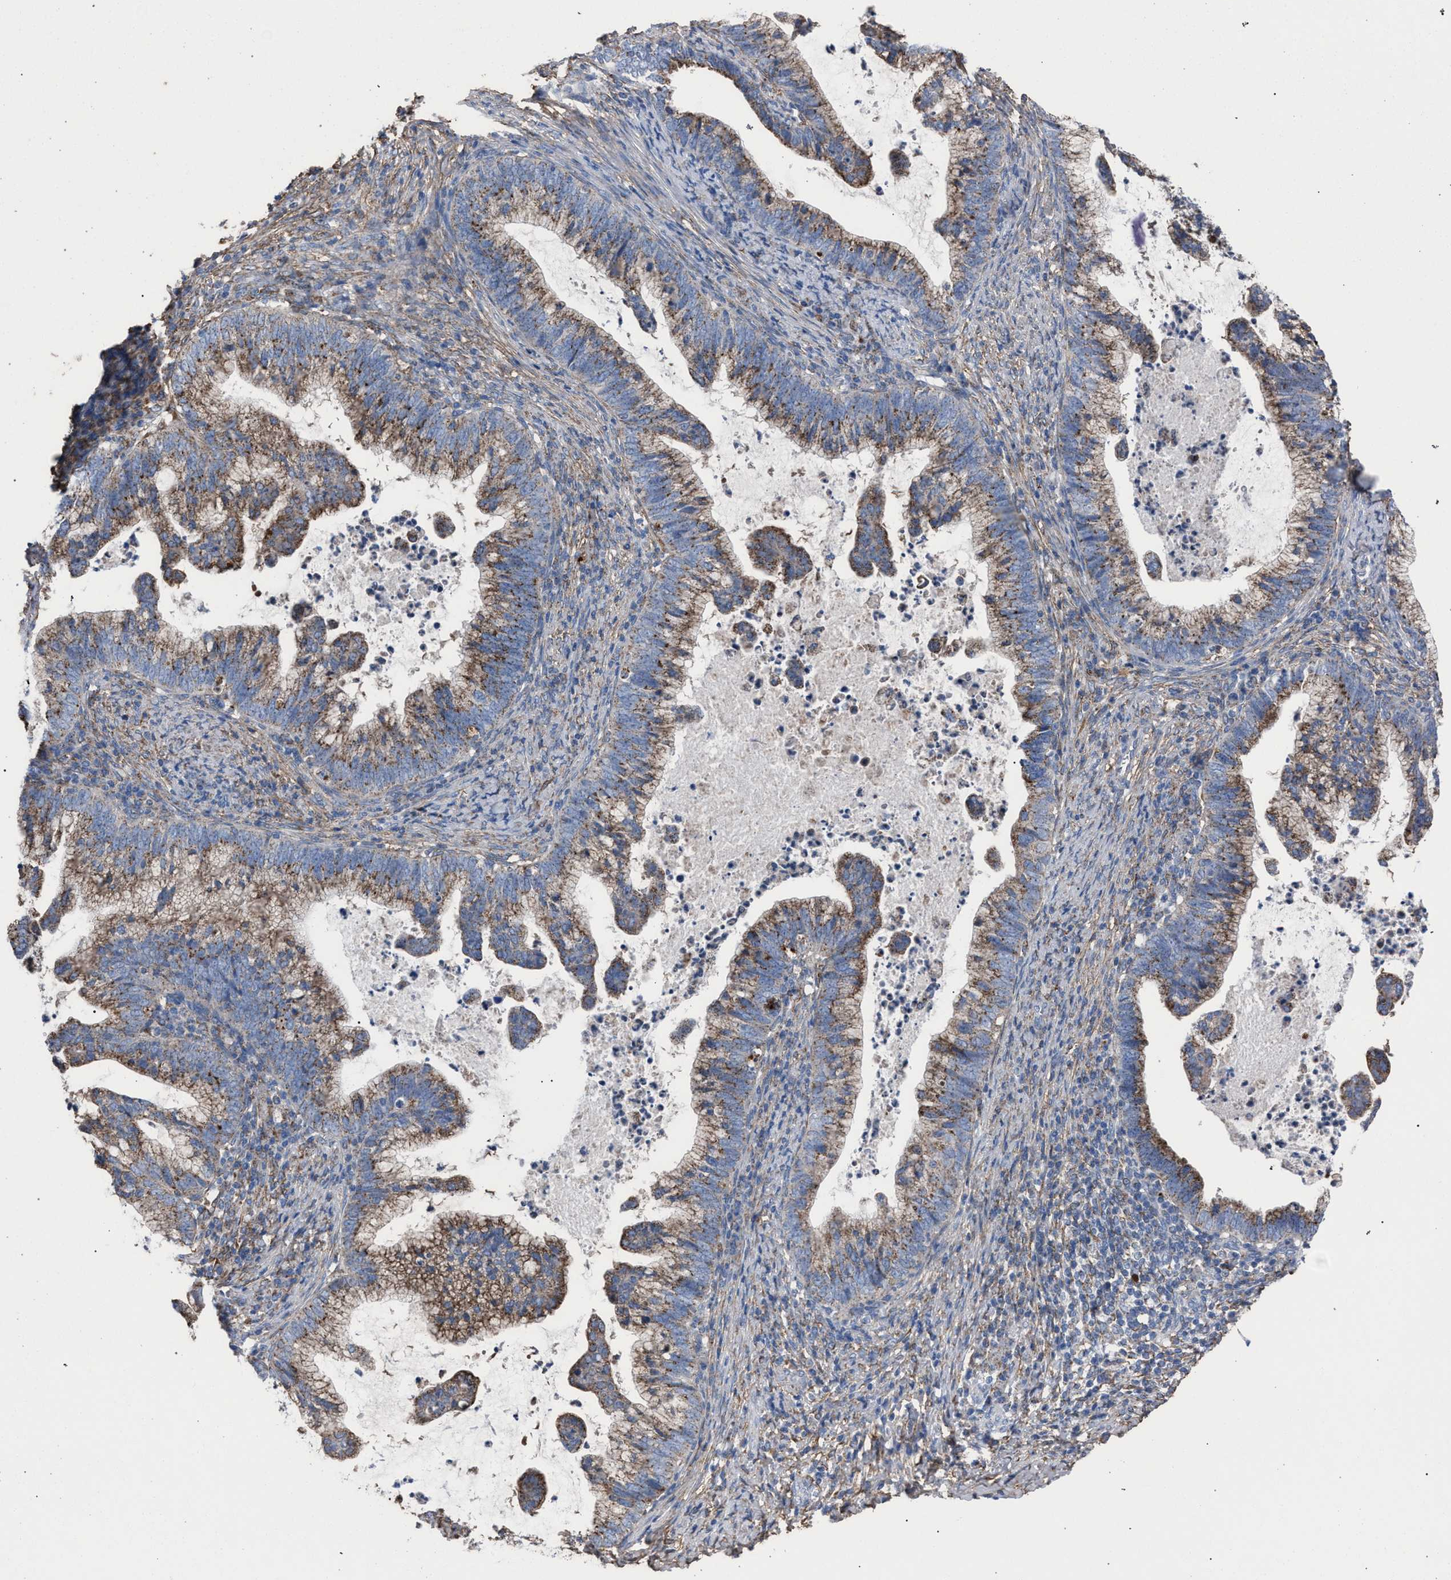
{"staining": {"intensity": "moderate", "quantity": ">75%", "location": "cytoplasmic/membranous"}, "tissue": "cervical cancer", "cell_type": "Tumor cells", "image_type": "cancer", "snomed": [{"axis": "morphology", "description": "Adenocarcinoma, NOS"}, {"axis": "topography", "description": "Cervix"}], "caption": "A micrograph of human adenocarcinoma (cervical) stained for a protein demonstrates moderate cytoplasmic/membranous brown staining in tumor cells.", "gene": "HSD17B4", "patient": {"sex": "female", "age": 36}}